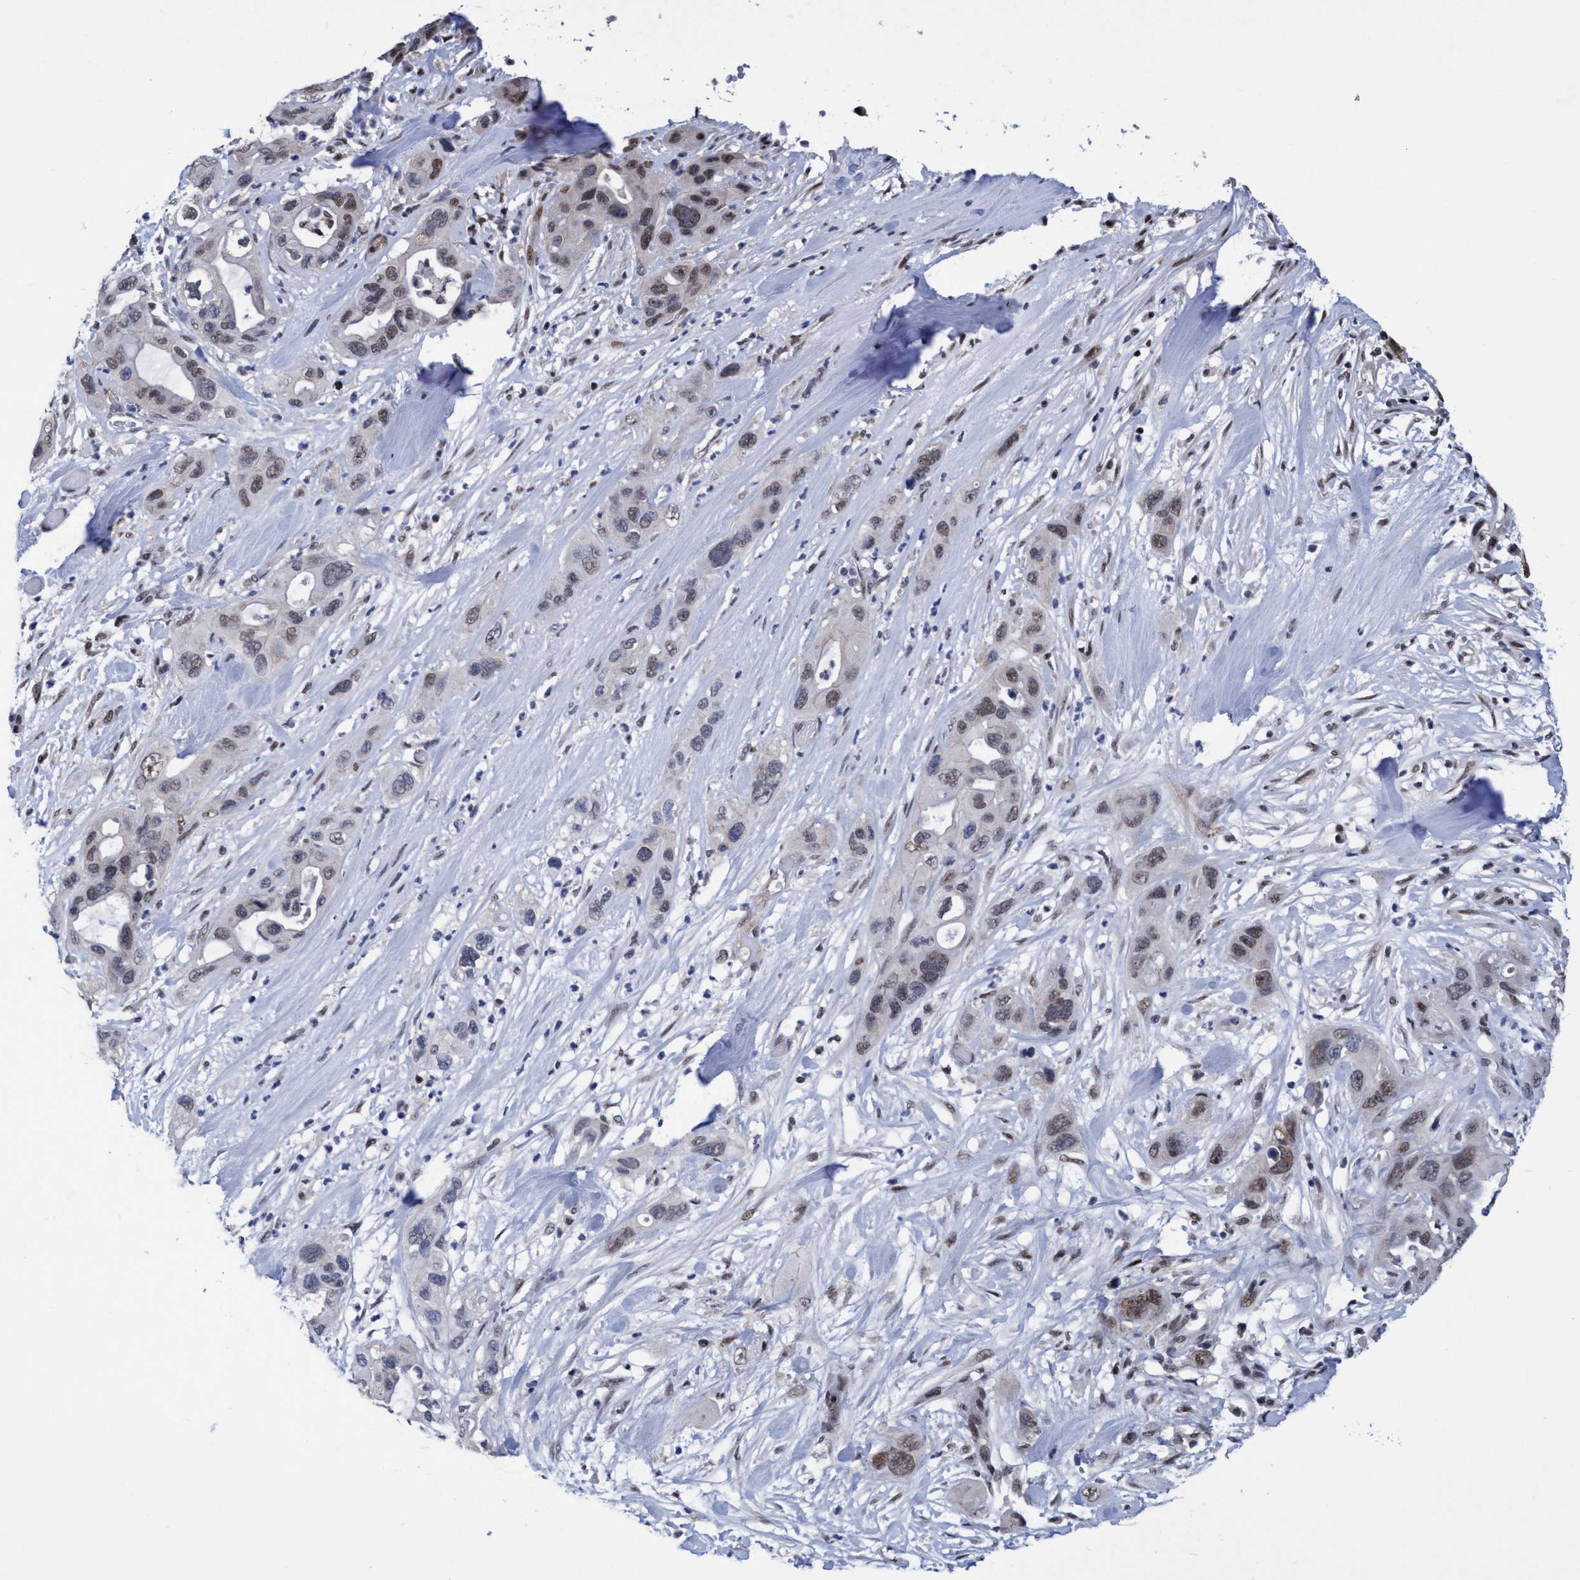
{"staining": {"intensity": "moderate", "quantity": "25%-75%", "location": "nuclear"}, "tissue": "pancreatic cancer", "cell_type": "Tumor cells", "image_type": "cancer", "snomed": [{"axis": "morphology", "description": "Adenocarcinoma, NOS"}, {"axis": "topography", "description": "Pancreas"}], "caption": "Immunohistochemical staining of human pancreatic cancer (adenocarcinoma) demonstrates medium levels of moderate nuclear staining in about 25%-75% of tumor cells.", "gene": "C9orf78", "patient": {"sex": "female", "age": 71}}